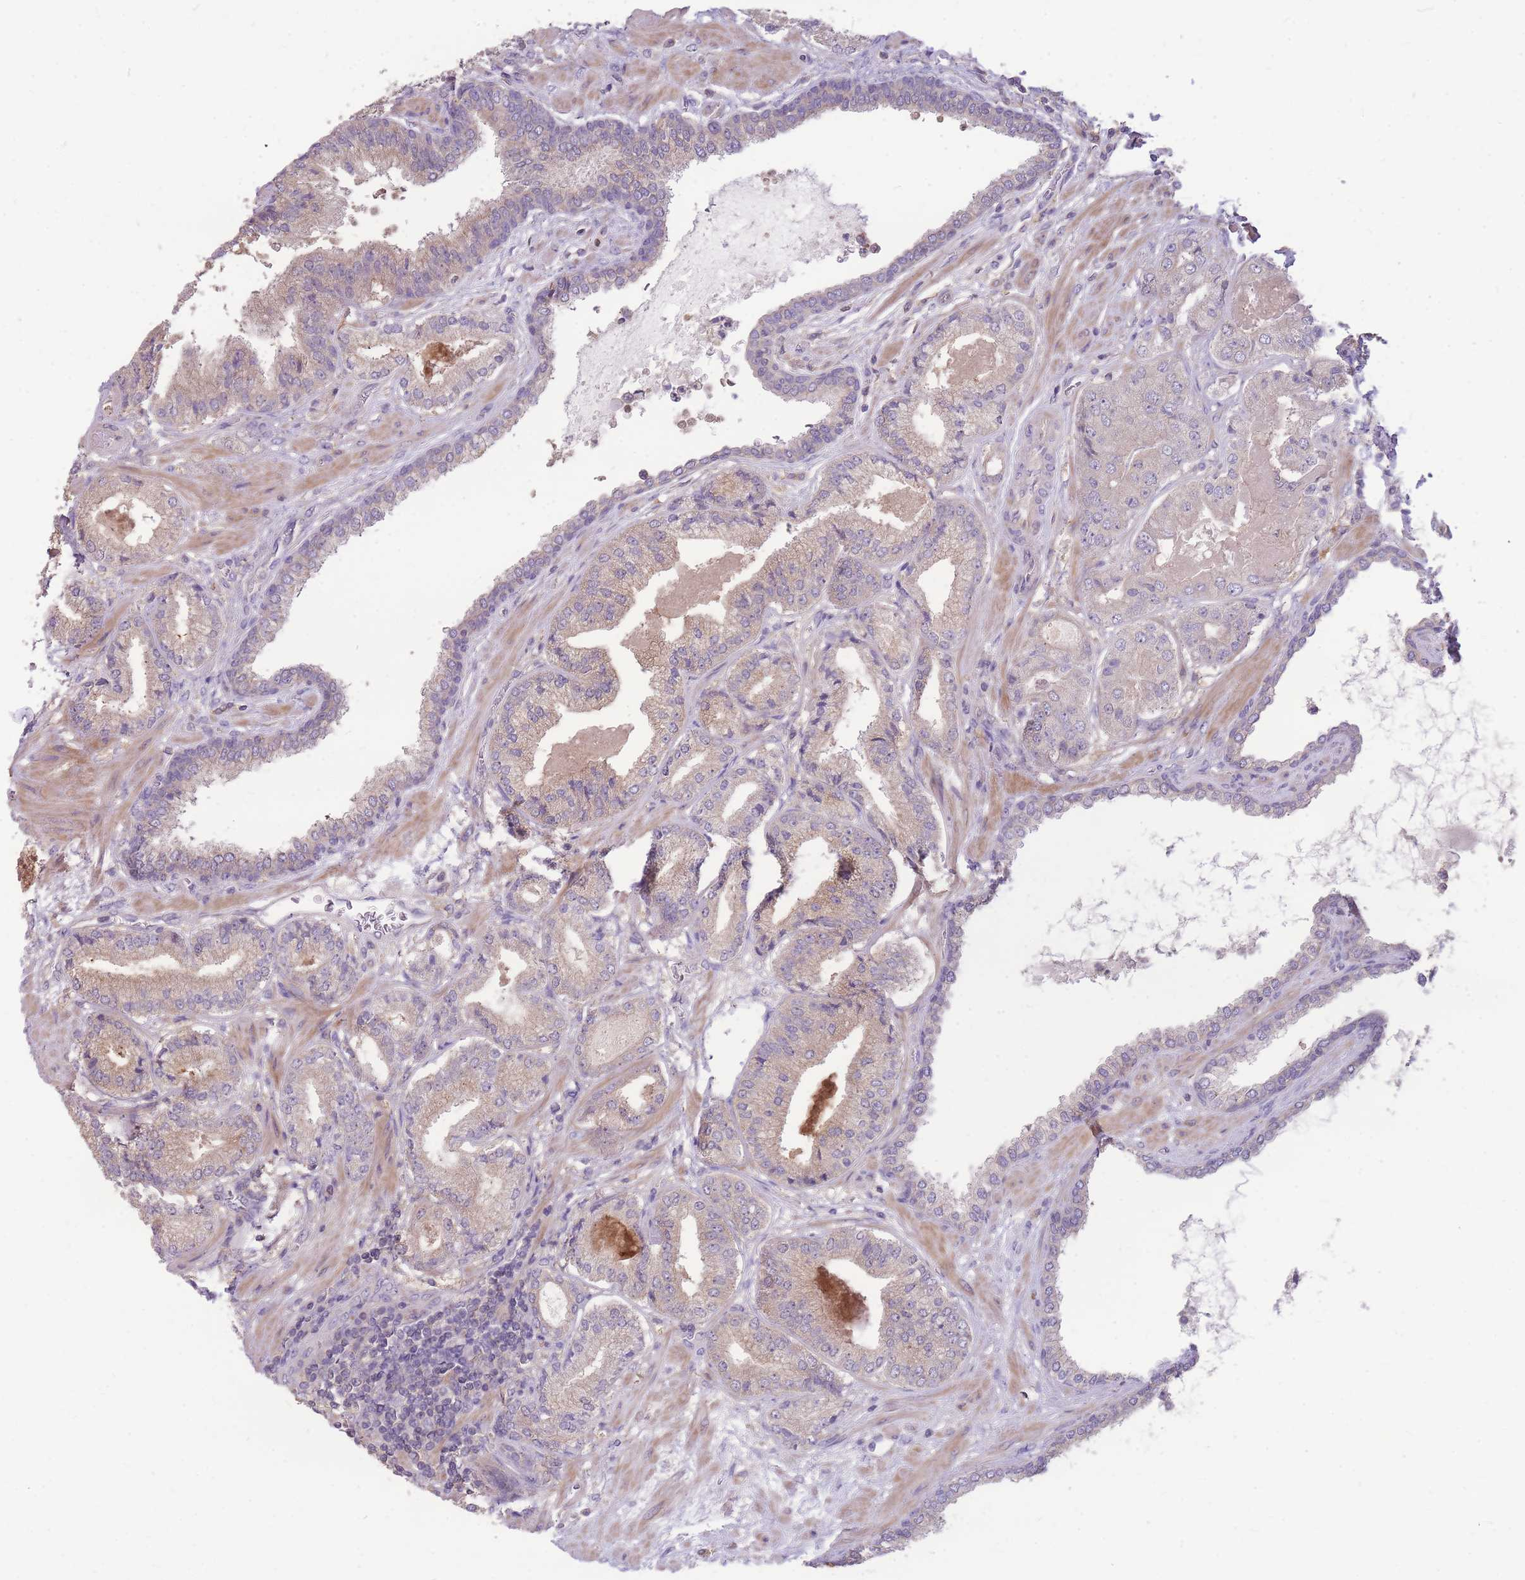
{"staining": {"intensity": "moderate", "quantity": "25%-75%", "location": "cytoplasmic/membranous"}, "tissue": "prostate cancer", "cell_type": "Tumor cells", "image_type": "cancer", "snomed": [{"axis": "morphology", "description": "Adenocarcinoma, High grade"}, {"axis": "topography", "description": "Prostate"}], "caption": "Prostate cancer (adenocarcinoma (high-grade)) stained with a brown dye displays moderate cytoplasmic/membranous positive expression in about 25%-75% of tumor cells.", "gene": "OR5T1", "patient": {"sex": "male", "age": 63}}